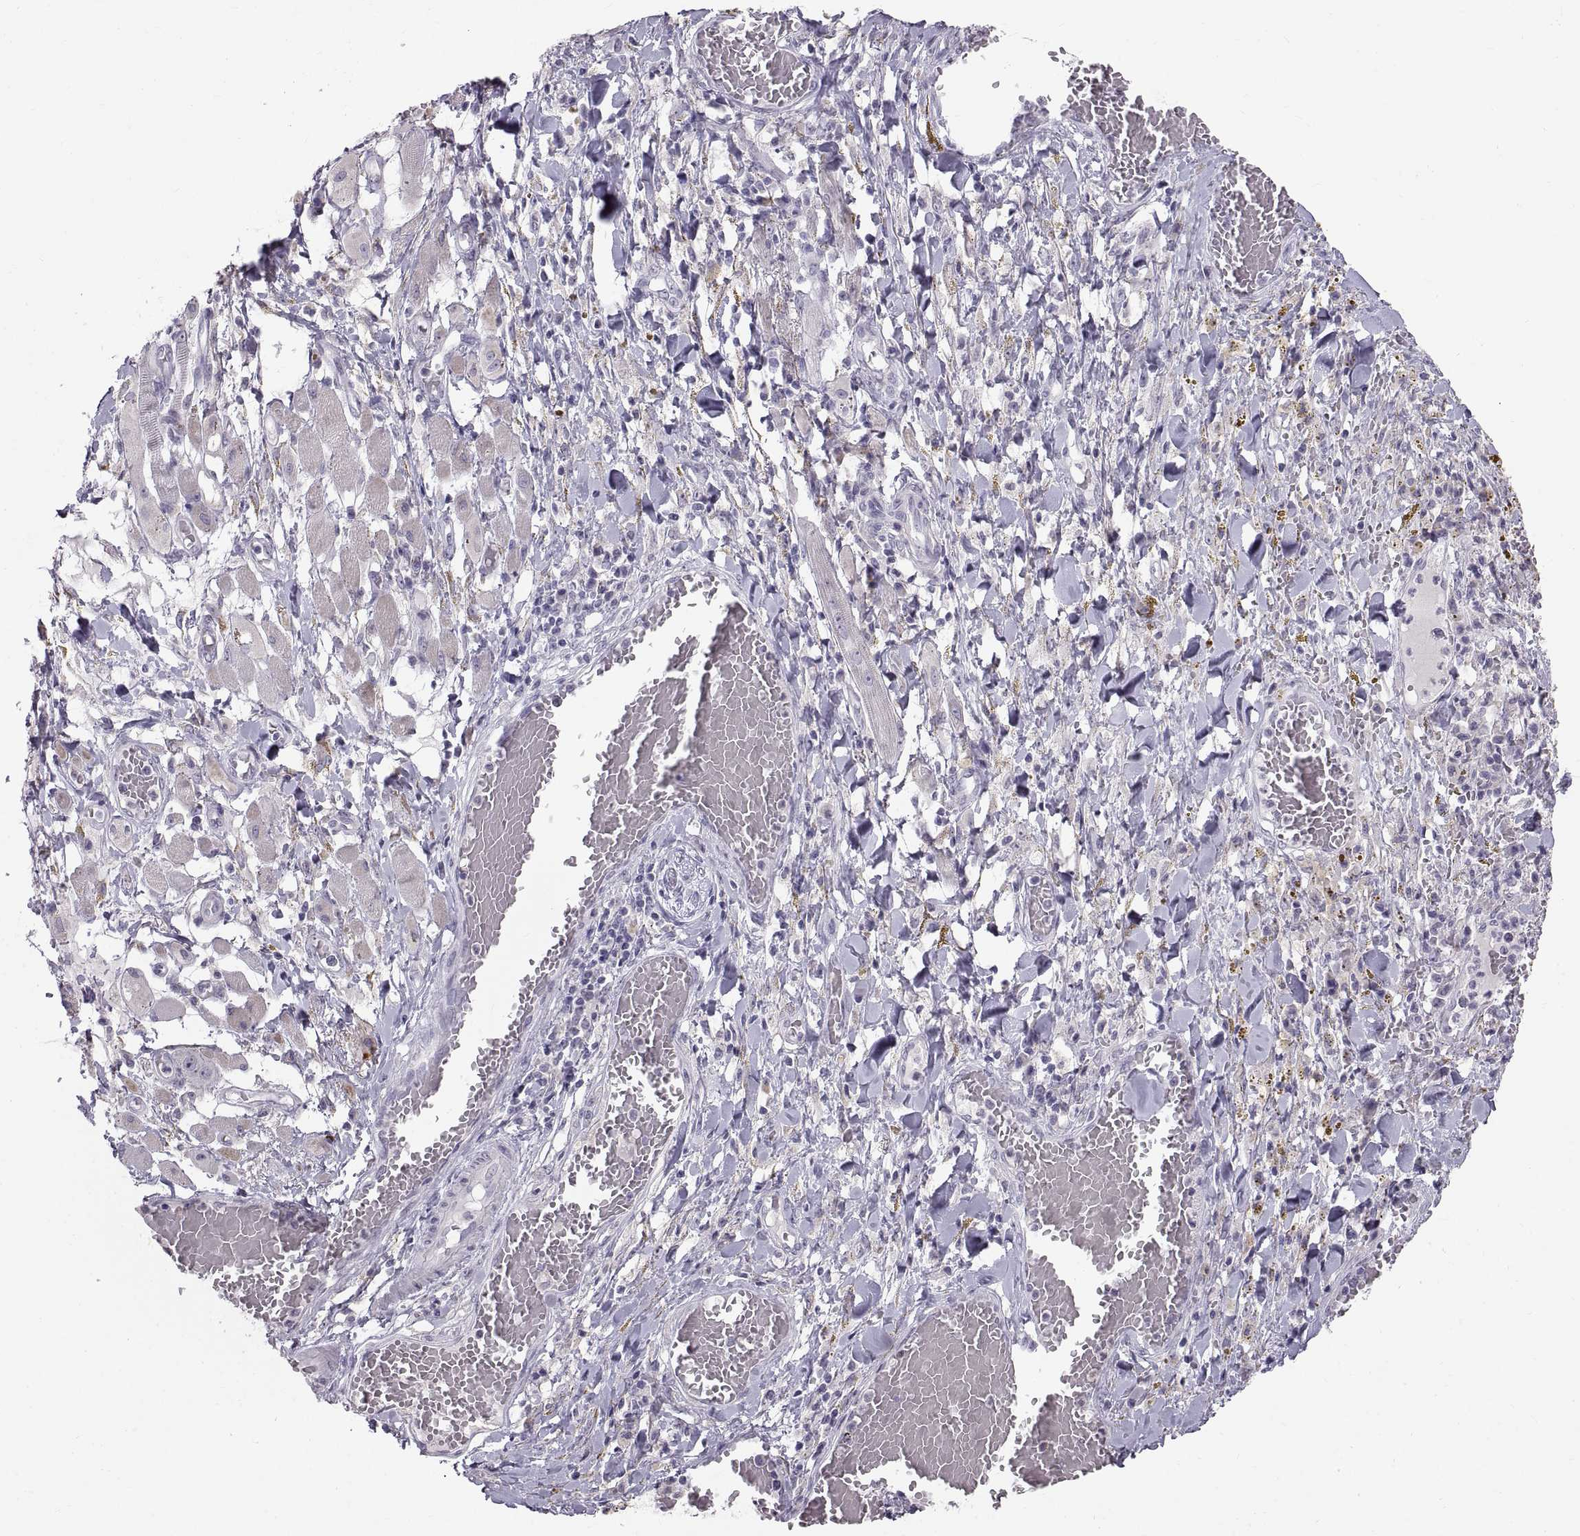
{"staining": {"intensity": "negative", "quantity": "none", "location": "none"}, "tissue": "melanoma", "cell_type": "Tumor cells", "image_type": "cancer", "snomed": [{"axis": "morphology", "description": "Malignant melanoma, NOS"}, {"axis": "topography", "description": "Skin"}], "caption": "The micrograph shows no significant expression in tumor cells of melanoma.", "gene": "SPACDR", "patient": {"sex": "female", "age": 91}}